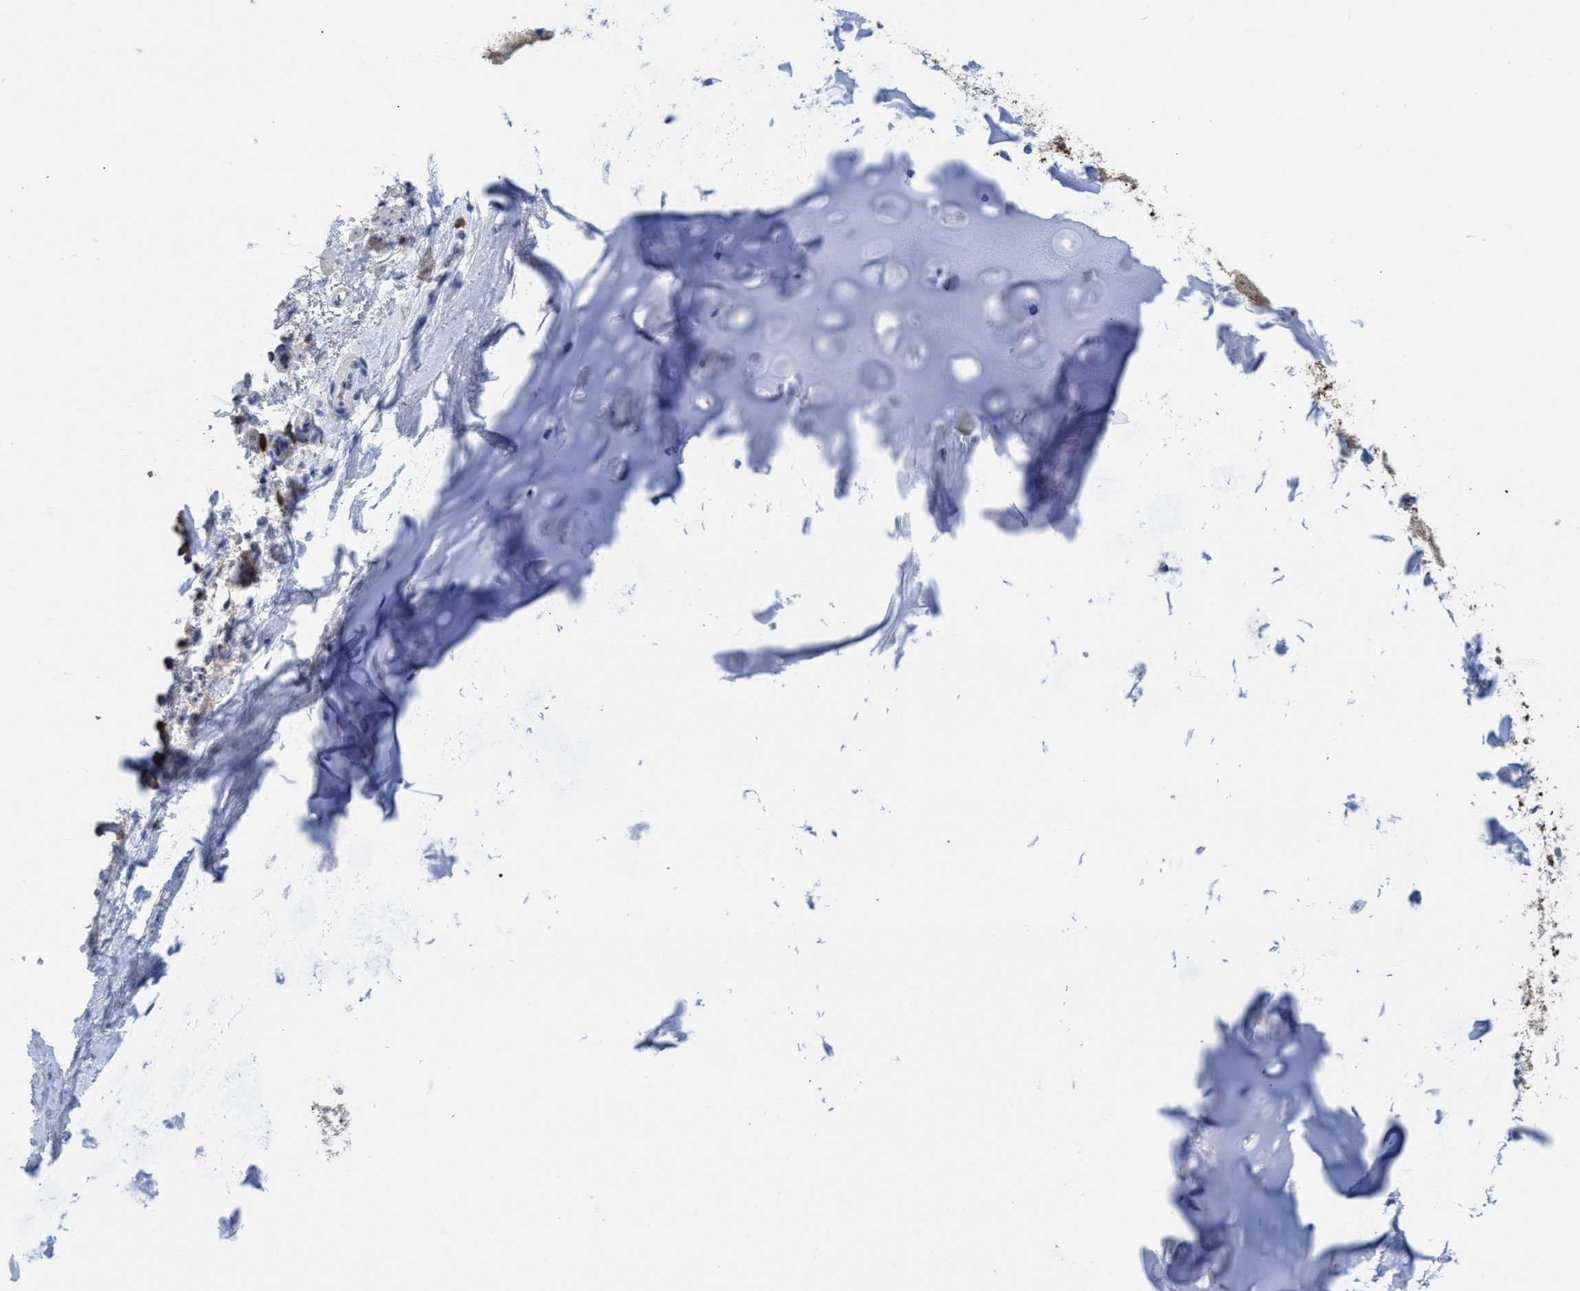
{"staining": {"intensity": "negative", "quantity": "none", "location": "none"}, "tissue": "adipose tissue", "cell_type": "Adipocytes", "image_type": "normal", "snomed": [{"axis": "morphology", "description": "Normal tissue, NOS"}, {"axis": "topography", "description": "Cartilage tissue"}, {"axis": "topography", "description": "Lung"}], "caption": "High magnification brightfield microscopy of unremarkable adipose tissue stained with DAB (3,3'-diaminobenzidine) (brown) and counterstained with hematoxylin (blue): adipocytes show no significant staining.", "gene": "EZR", "patient": {"sex": "female", "age": 77}}